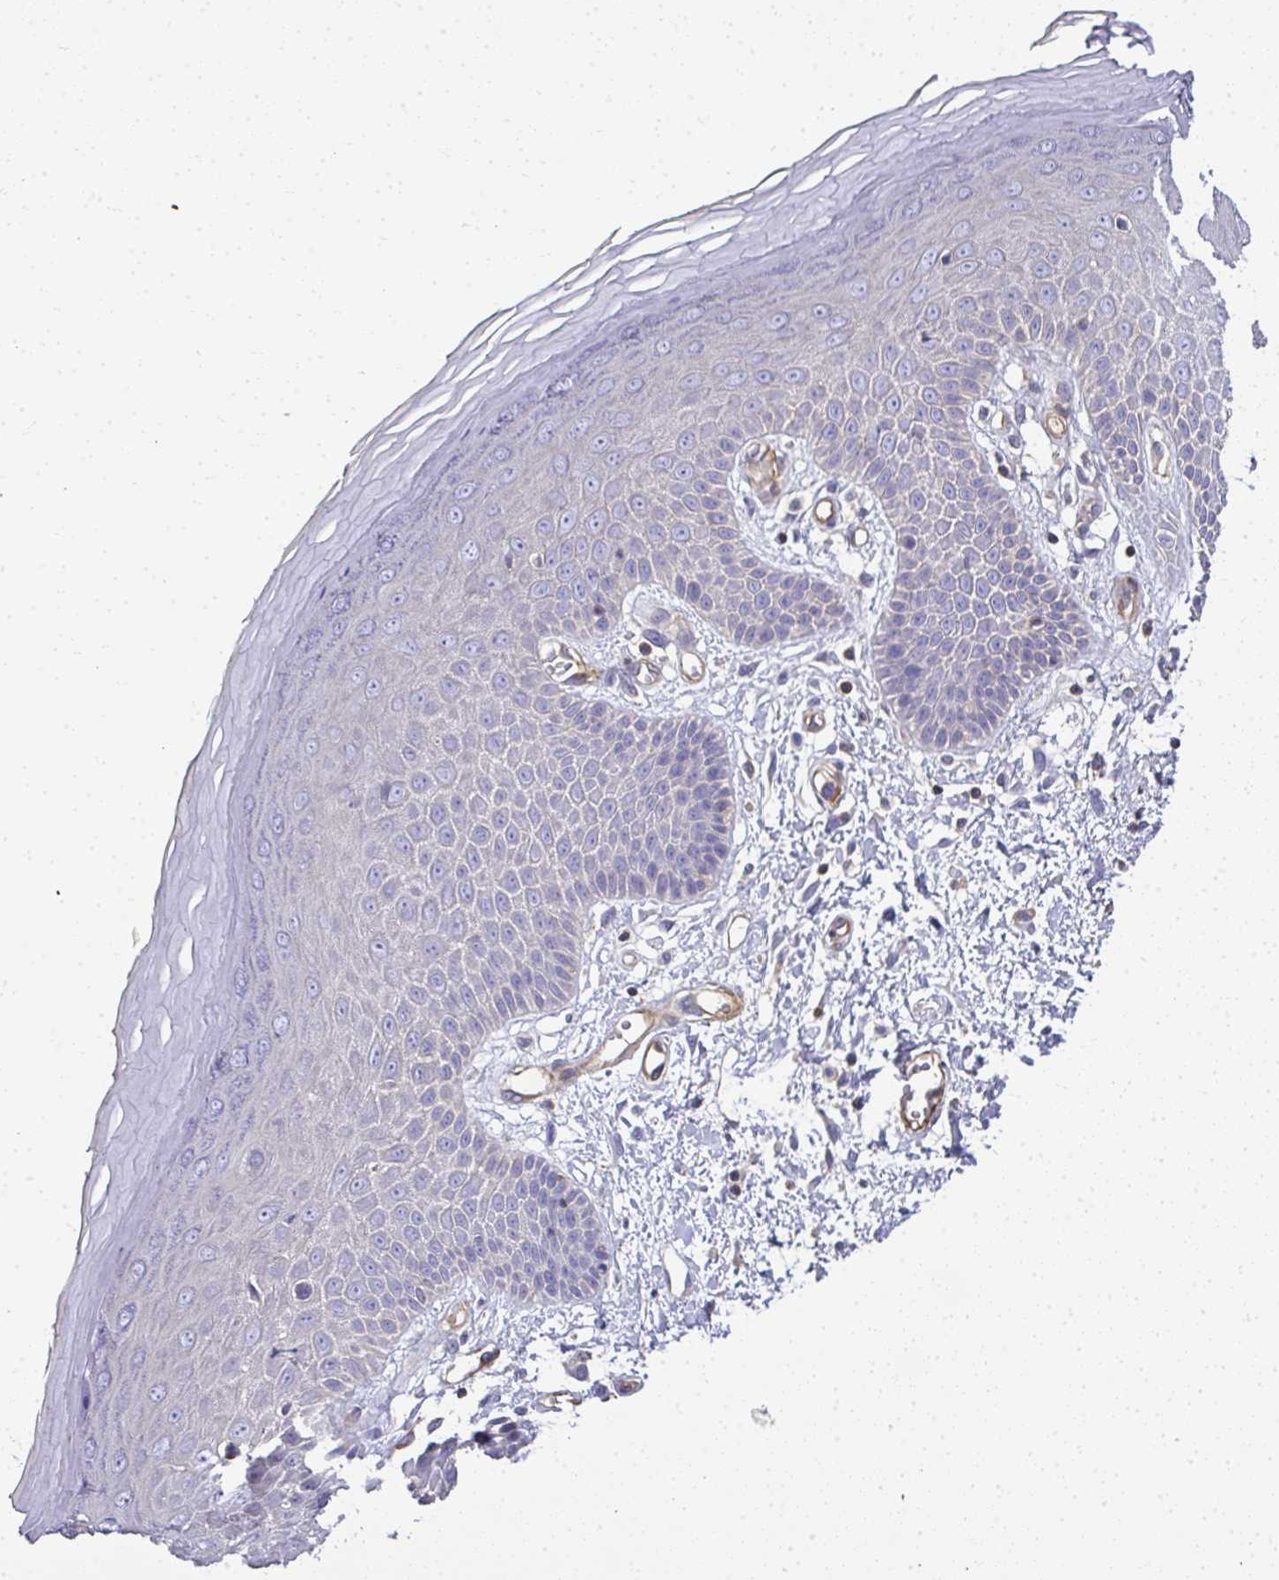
{"staining": {"intensity": "negative", "quantity": "none", "location": "none"}, "tissue": "skin", "cell_type": "Epidermal cells", "image_type": "normal", "snomed": [{"axis": "morphology", "description": "Normal tissue, NOS"}, {"axis": "topography", "description": "Anal"}, {"axis": "topography", "description": "Peripheral nerve tissue"}], "caption": "This micrograph is of benign skin stained with immunohistochemistry to label a protein in brown with the nuclei are counter-stained blue. There is no expression in epidermal cells. (DAB (3,3'-diaminobenzidine) immunohistochemistry, high magnification).", "gene": "MYL1", "patient": {"sex": "male", "age": 78}}